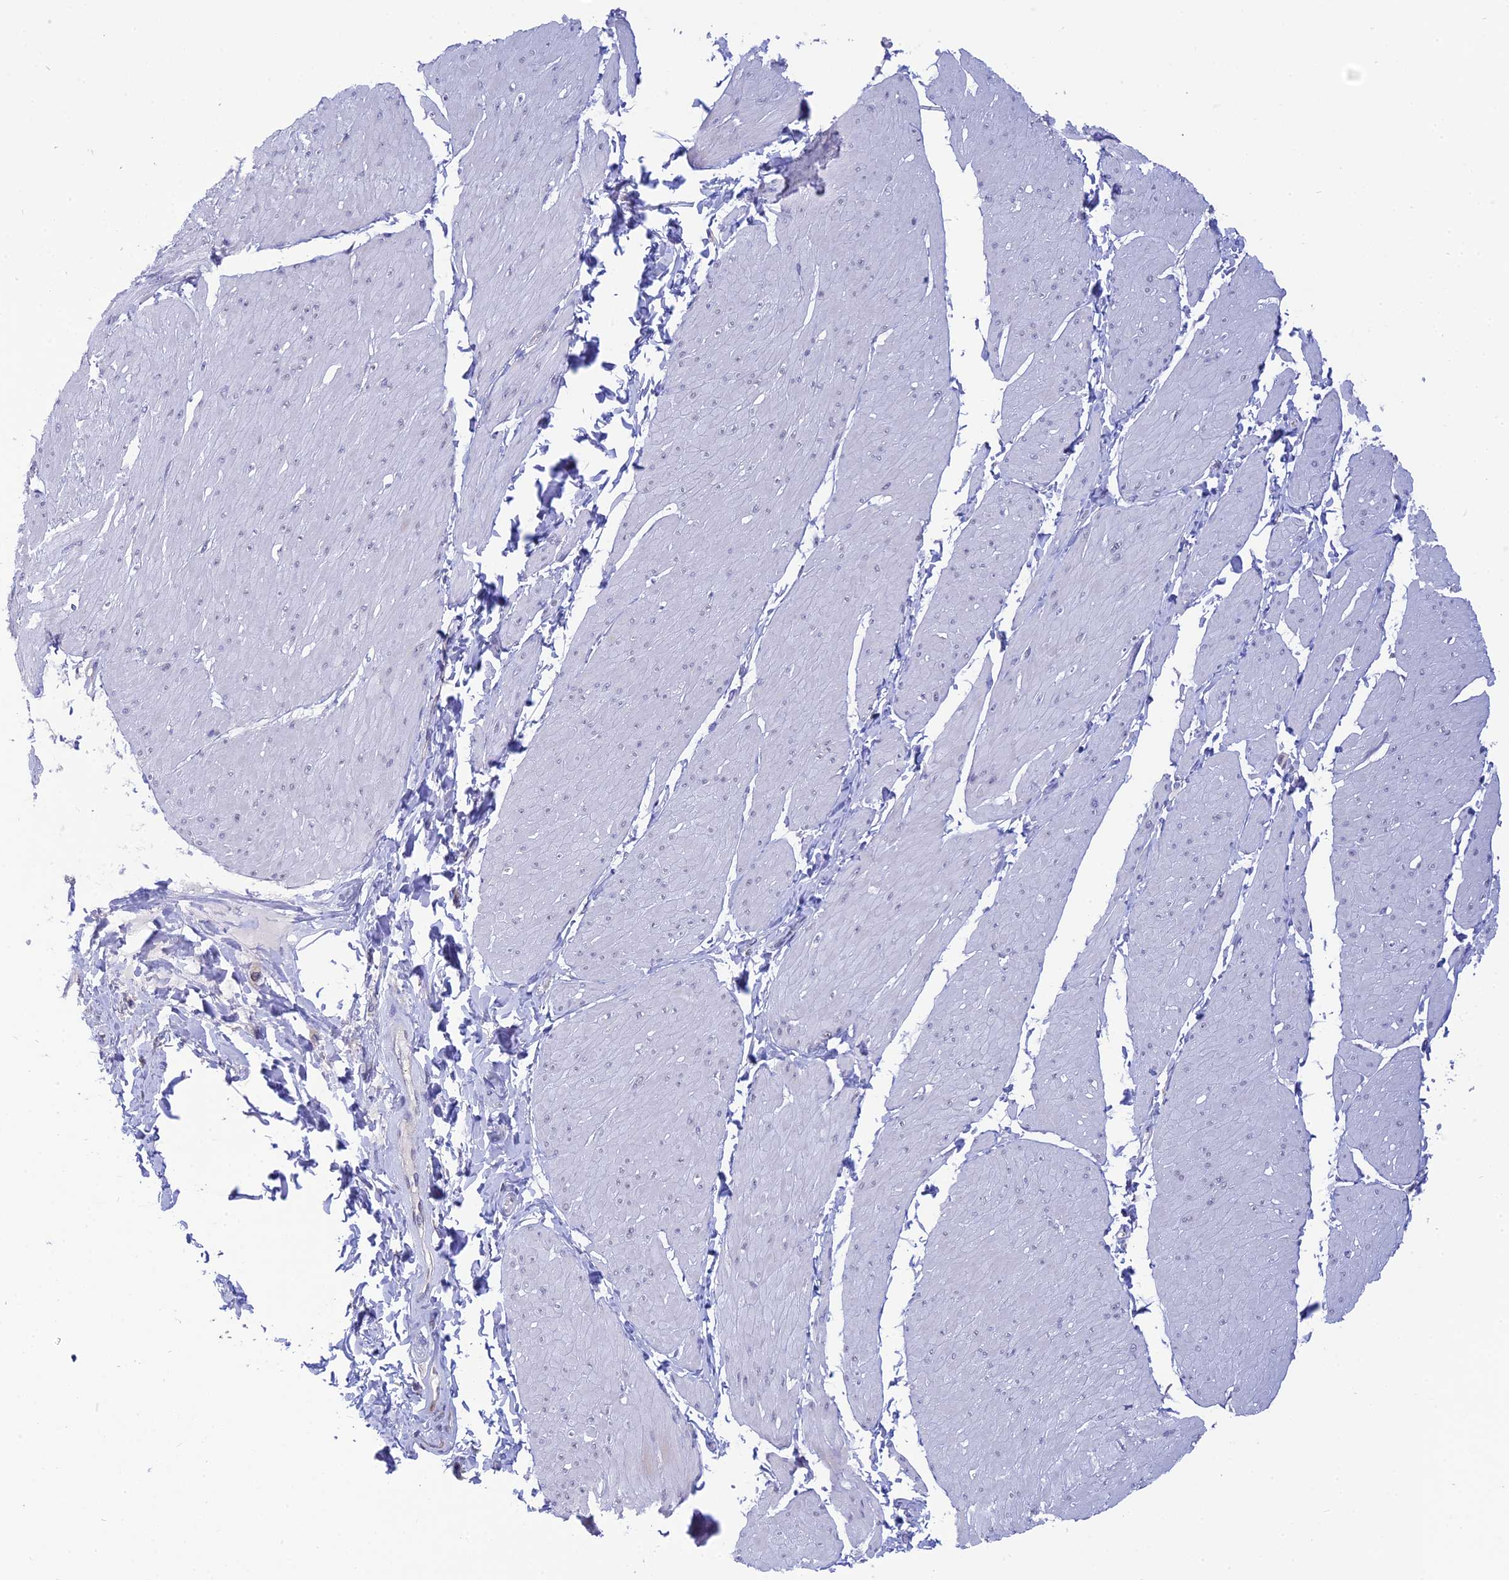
{"staining": {"intensity": "negative", "quantity": "none", "location": "none"}, "tissue": "smooth muscle", "cell_type": "Smooth muscle cells", "image_type": "normal", "snomed": [{"axis": "morphology", "description": "Urothelial carcinoma, High grade"}, {"axis": "topography", "description": "Urinary bladder"}], "caption": "DAB immunohistochemical staining of unremarkable smooth muscle displays no significant expression in smooth muscle cells. (DAB immunohistochemistry (IHC) with hematoxylin counter stain).", "gene": "KCTD14", "patient": {"sex": "male", "age": 46}}